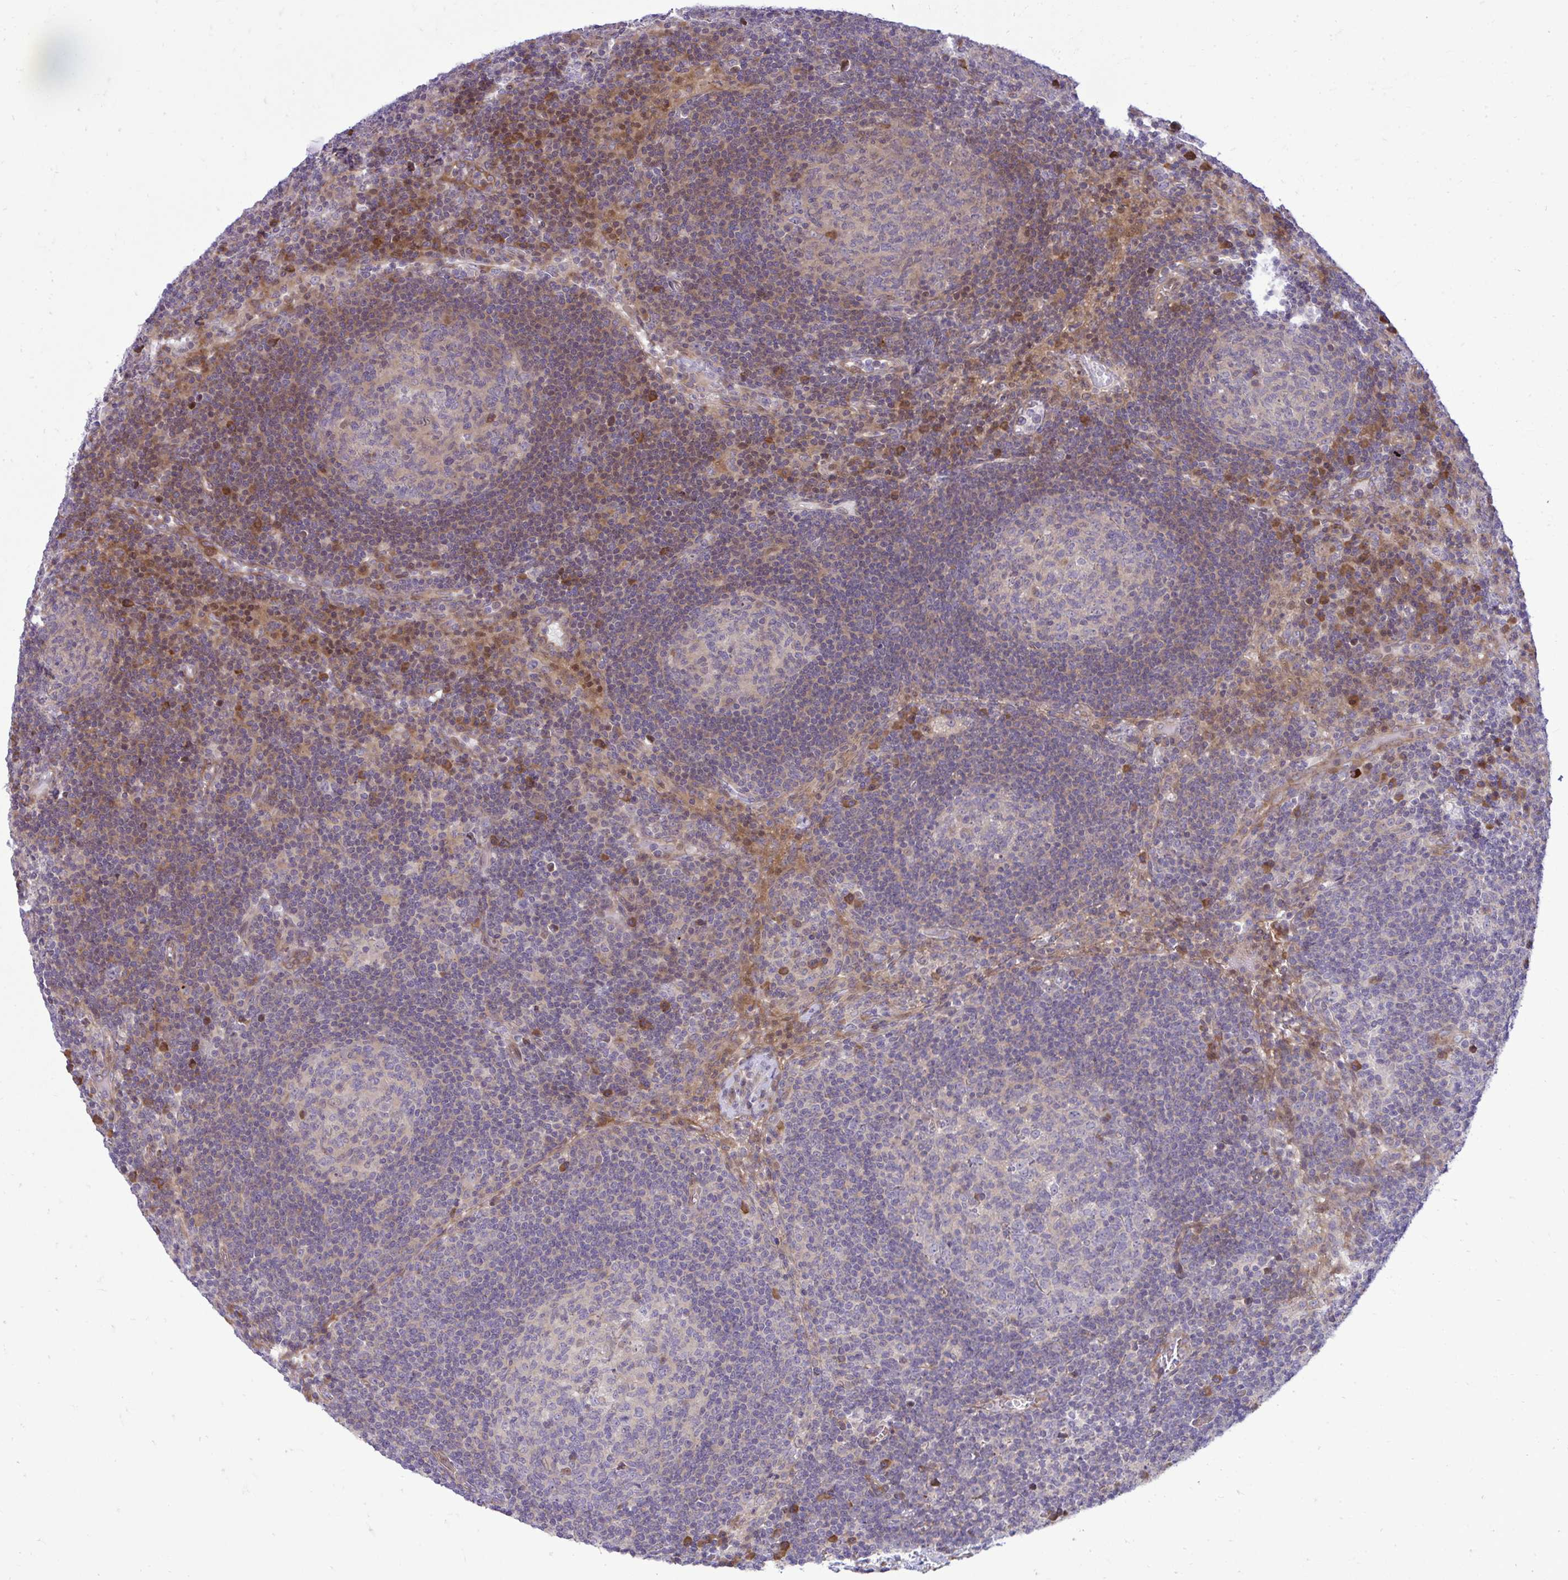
{"staining": {"intensity": "moderate", "quantity": "<25%", "location": "cytoplasmic/membranous"}, "tissue": "lymph node", "cell_type": "Germinal center cells", "image_type": "normal", "snomed": [{"axis": "morphology", "description": "Normal tissue, NOS"}, {"axis": "topography", "description": "Lymph node"}], "caption": "Germinal center cells display moderate cytoplasmic/membranous positivity in about <25% of cells in normal lymph node. The protein is stained brown, and the nuclei are stained in blue (DAB IHC with brightfield microscopy, high magnification).", "gene": "ZSCAN9", "patient": {"sex": "male", "age": 67}}